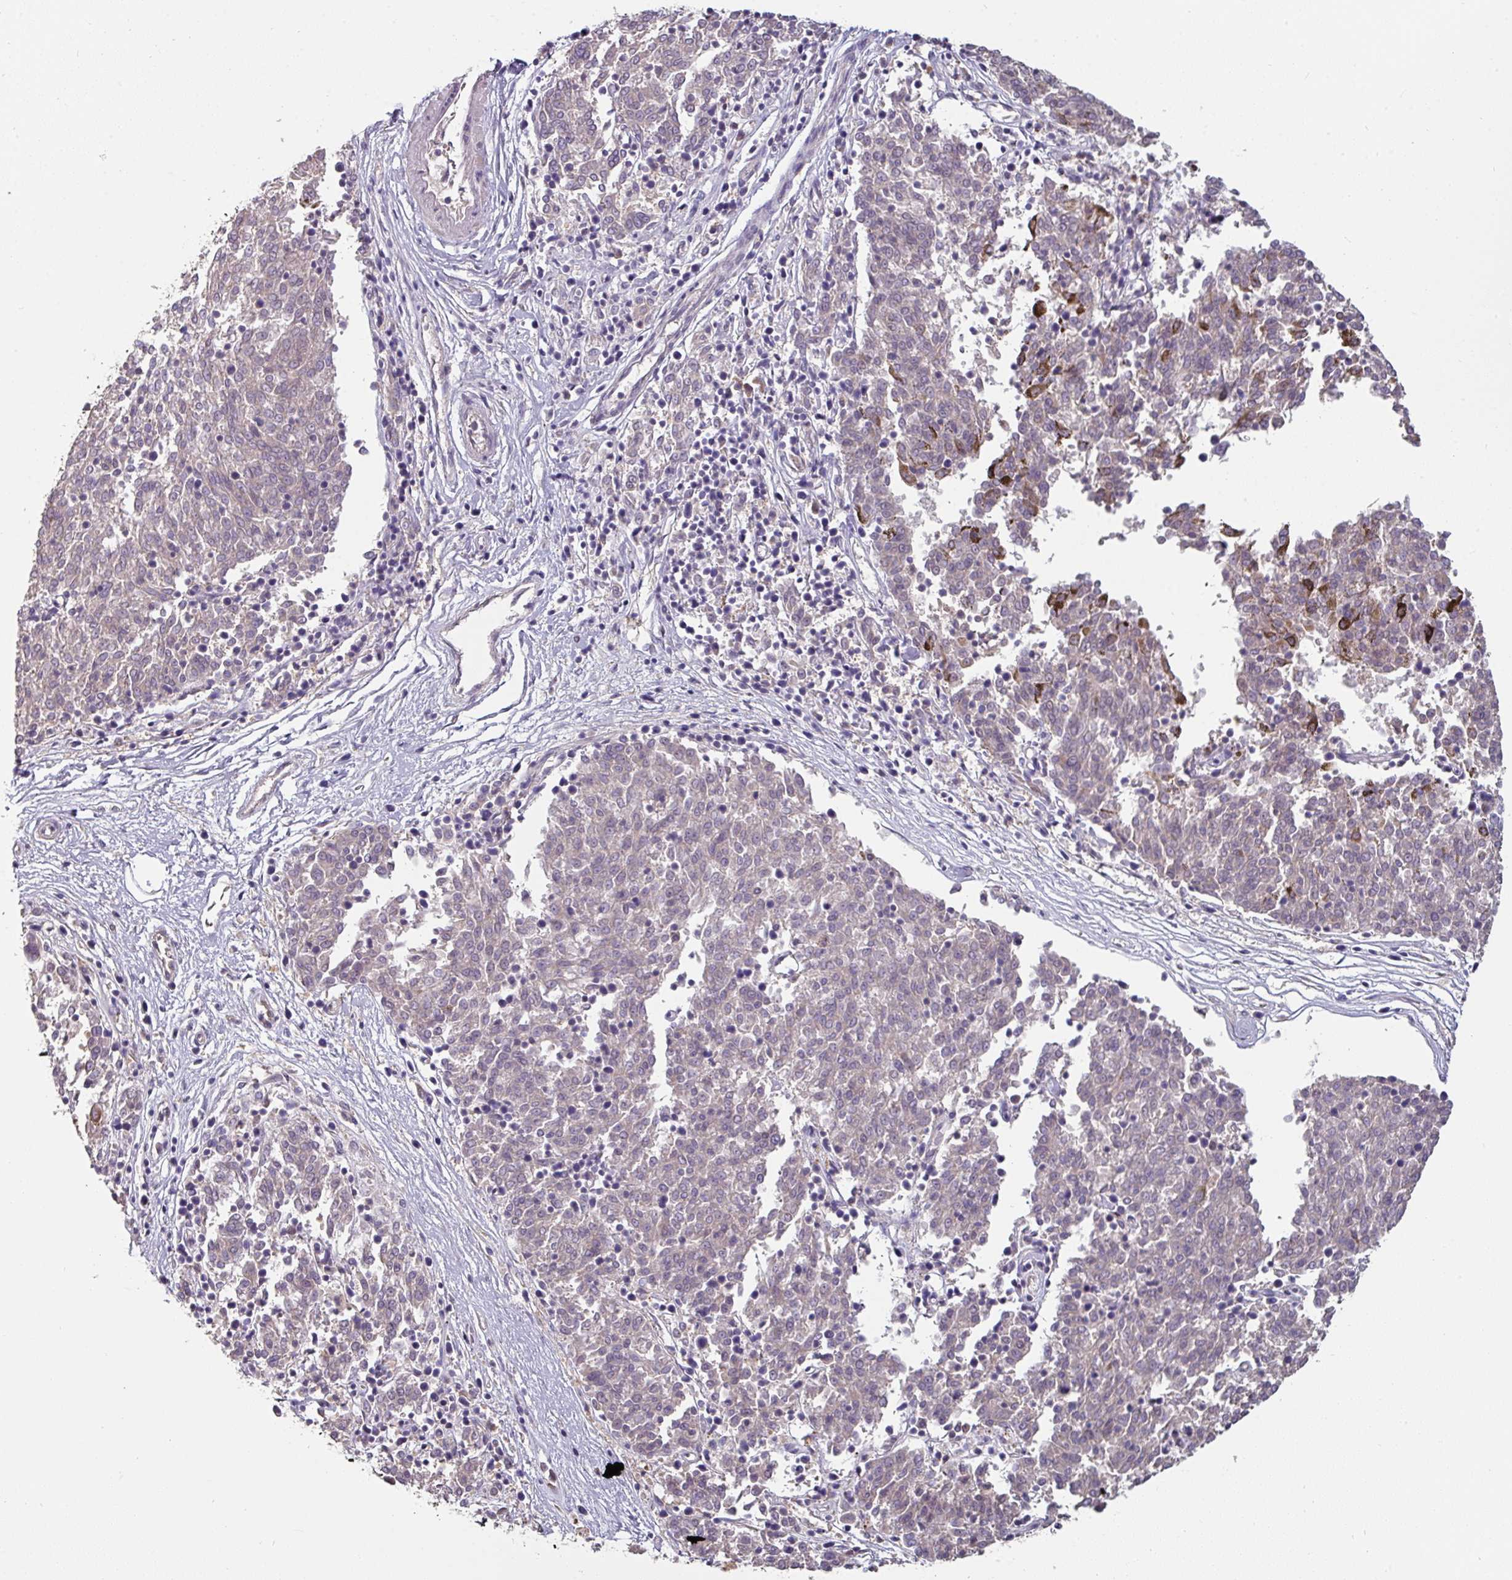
{"staining": {"intensity": "negative", "quantity": "none", "location": "none"}, "tissue": "melanoma", "cell_type": "Tumor cells", "image_type": "cancer", "snomed": [{"axis": "morphology", "description": "Malignant melanoma, NOS"}, {"axis": "topography", "description": "Skin"}], "caption": "The IHC histopathology image has no significant staining in tumor cells of melanoma tissue.", "gene": "SWSAP1", "patient": {"sex": "female", "age": 72}}